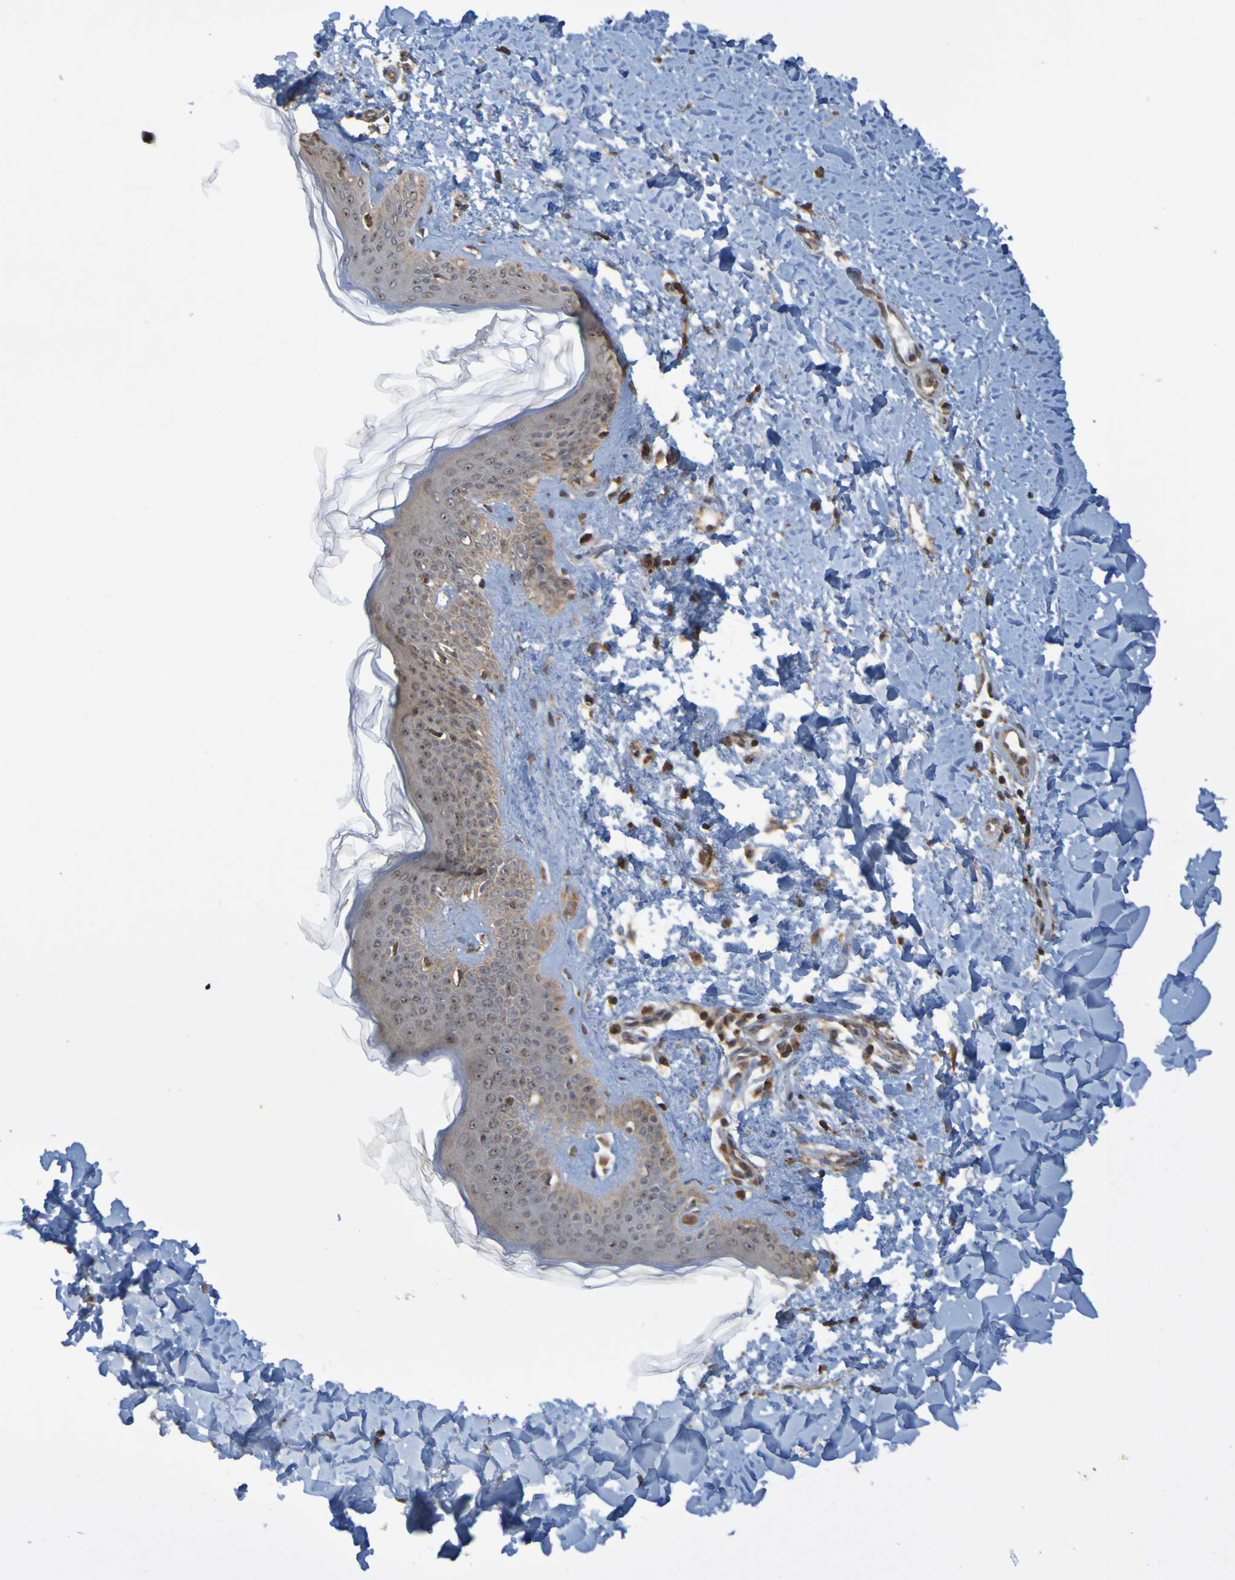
{"staining": {"intensity": "moderate", "quantity": ">75%", "location": "cytoplasmic/membranous,nuclear"}, "tissue": "skin", "cell_type": "Fibroblasts", "image_type": "normal", "snomed": [{"axis": "morphology", "description": "Normal tissue, NOS"}, {"axis": "topography", "description": "Skin"}], "caption": "Benign skin was stained to show a protein in brown. There is medium levels of moderate cytoplasmic/membranous,nuclear expression in about >75% of fibroblasts. (Stains: DAB in brown, nuclei in blue, Microscopy: brightfield microscopy at high magnification).", "gene": "TMBIM1", "patient": {"sex": "female", "age": 41}}